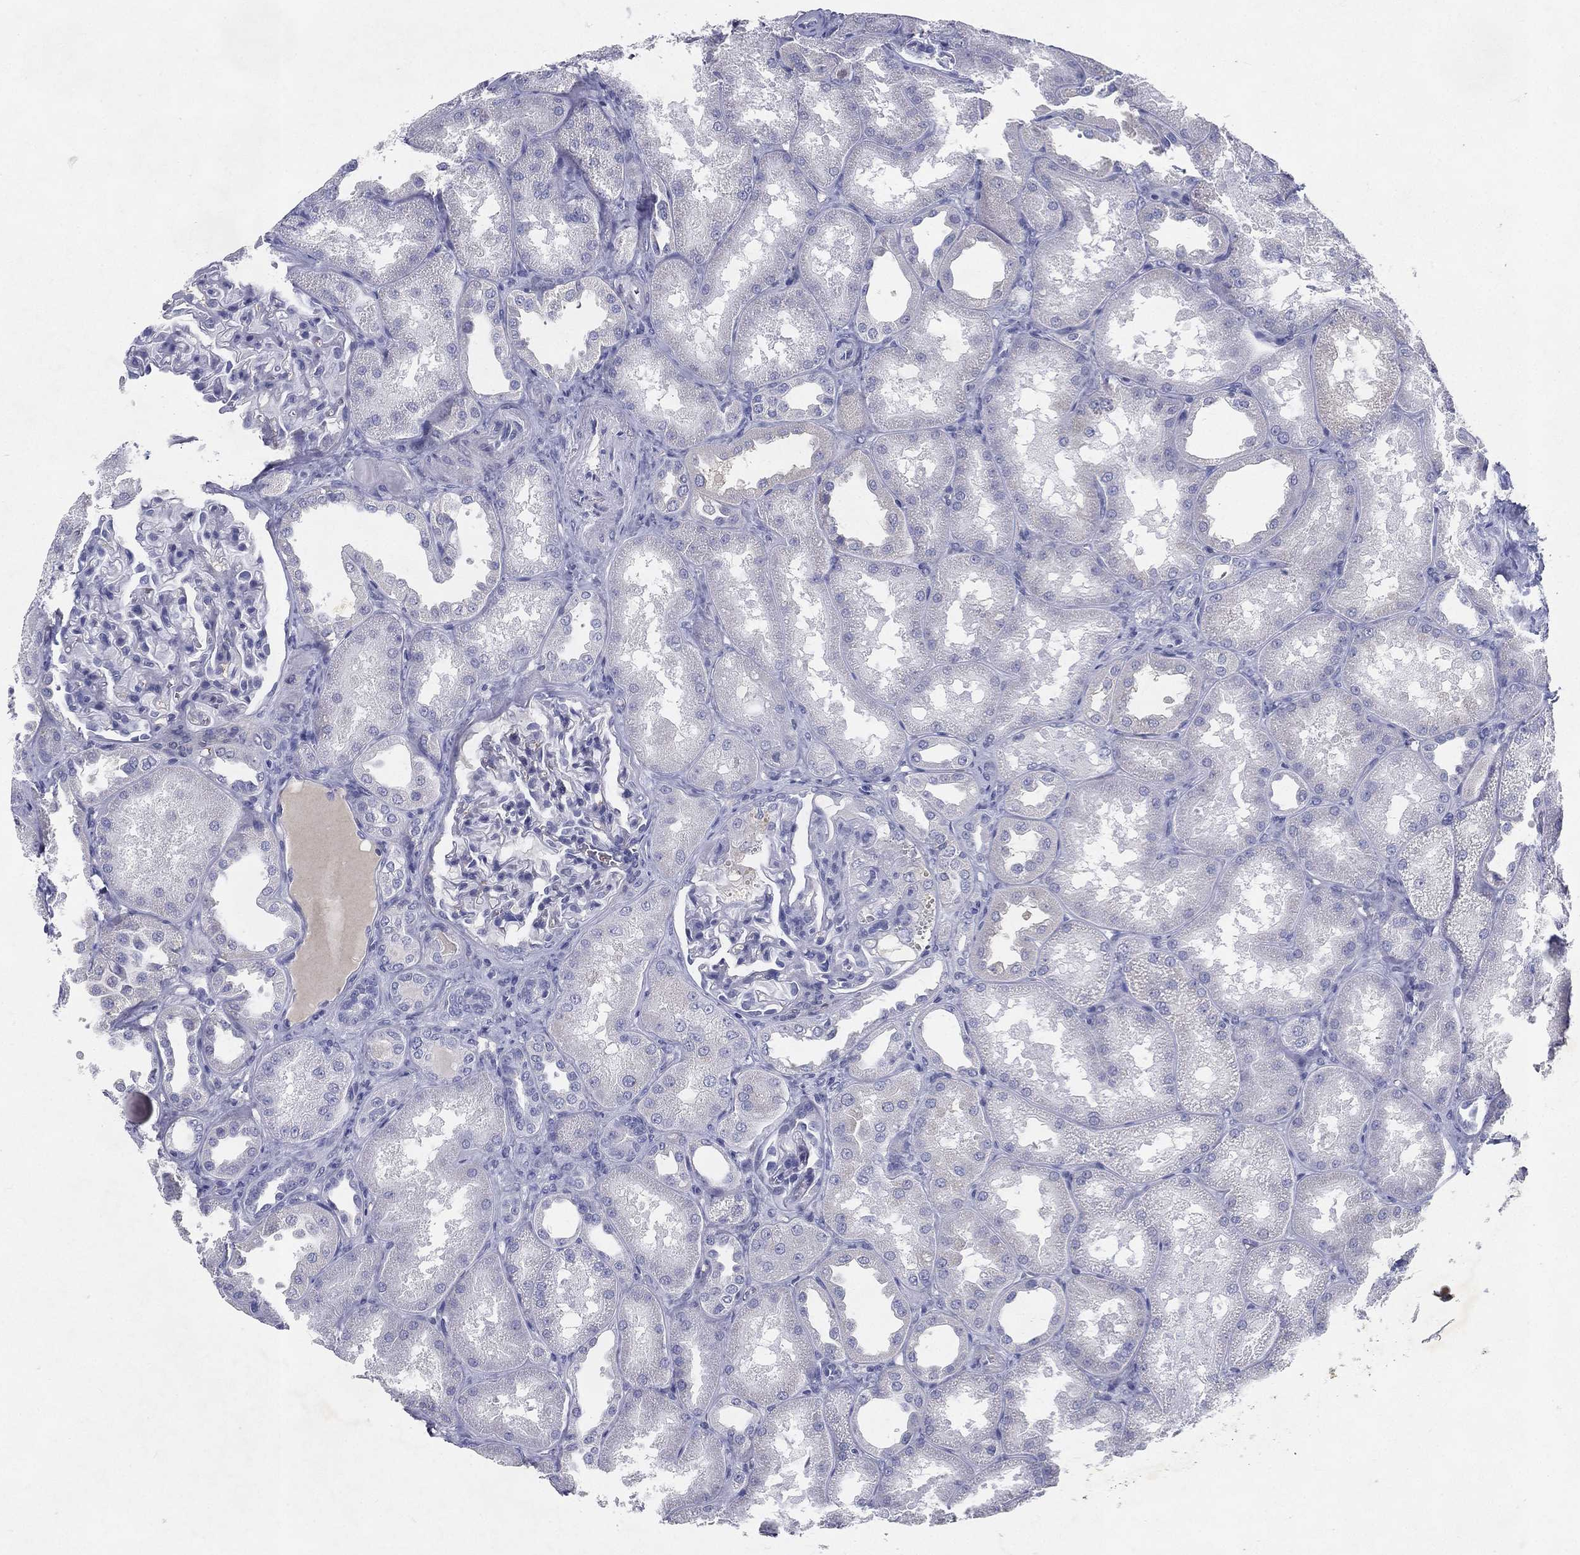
{"staining": {"intensity": "negative", "quantity": "none", "location": "none"}, "tissue": "kidney", "cell_type": "Cells in glomeruli", "image_type": "normal", "snomed": [{"axis": "morphology", "description": "Normal tissue, NOS"}, {"axis": "topography", "description": "Kidney"}], "caption": "Immunohistochemical staining of normal human kidney shows no significant staining in cells in glomeruli. Brightfield microscopy of immunohistochemistry (IHC) stained with DAB (3,3'-diaminobenzidine) (brown) and hematoxylin (blue), captured at high magnification.", "gene": "RGS13", "patient": {"sex": "male", "age": 61}}